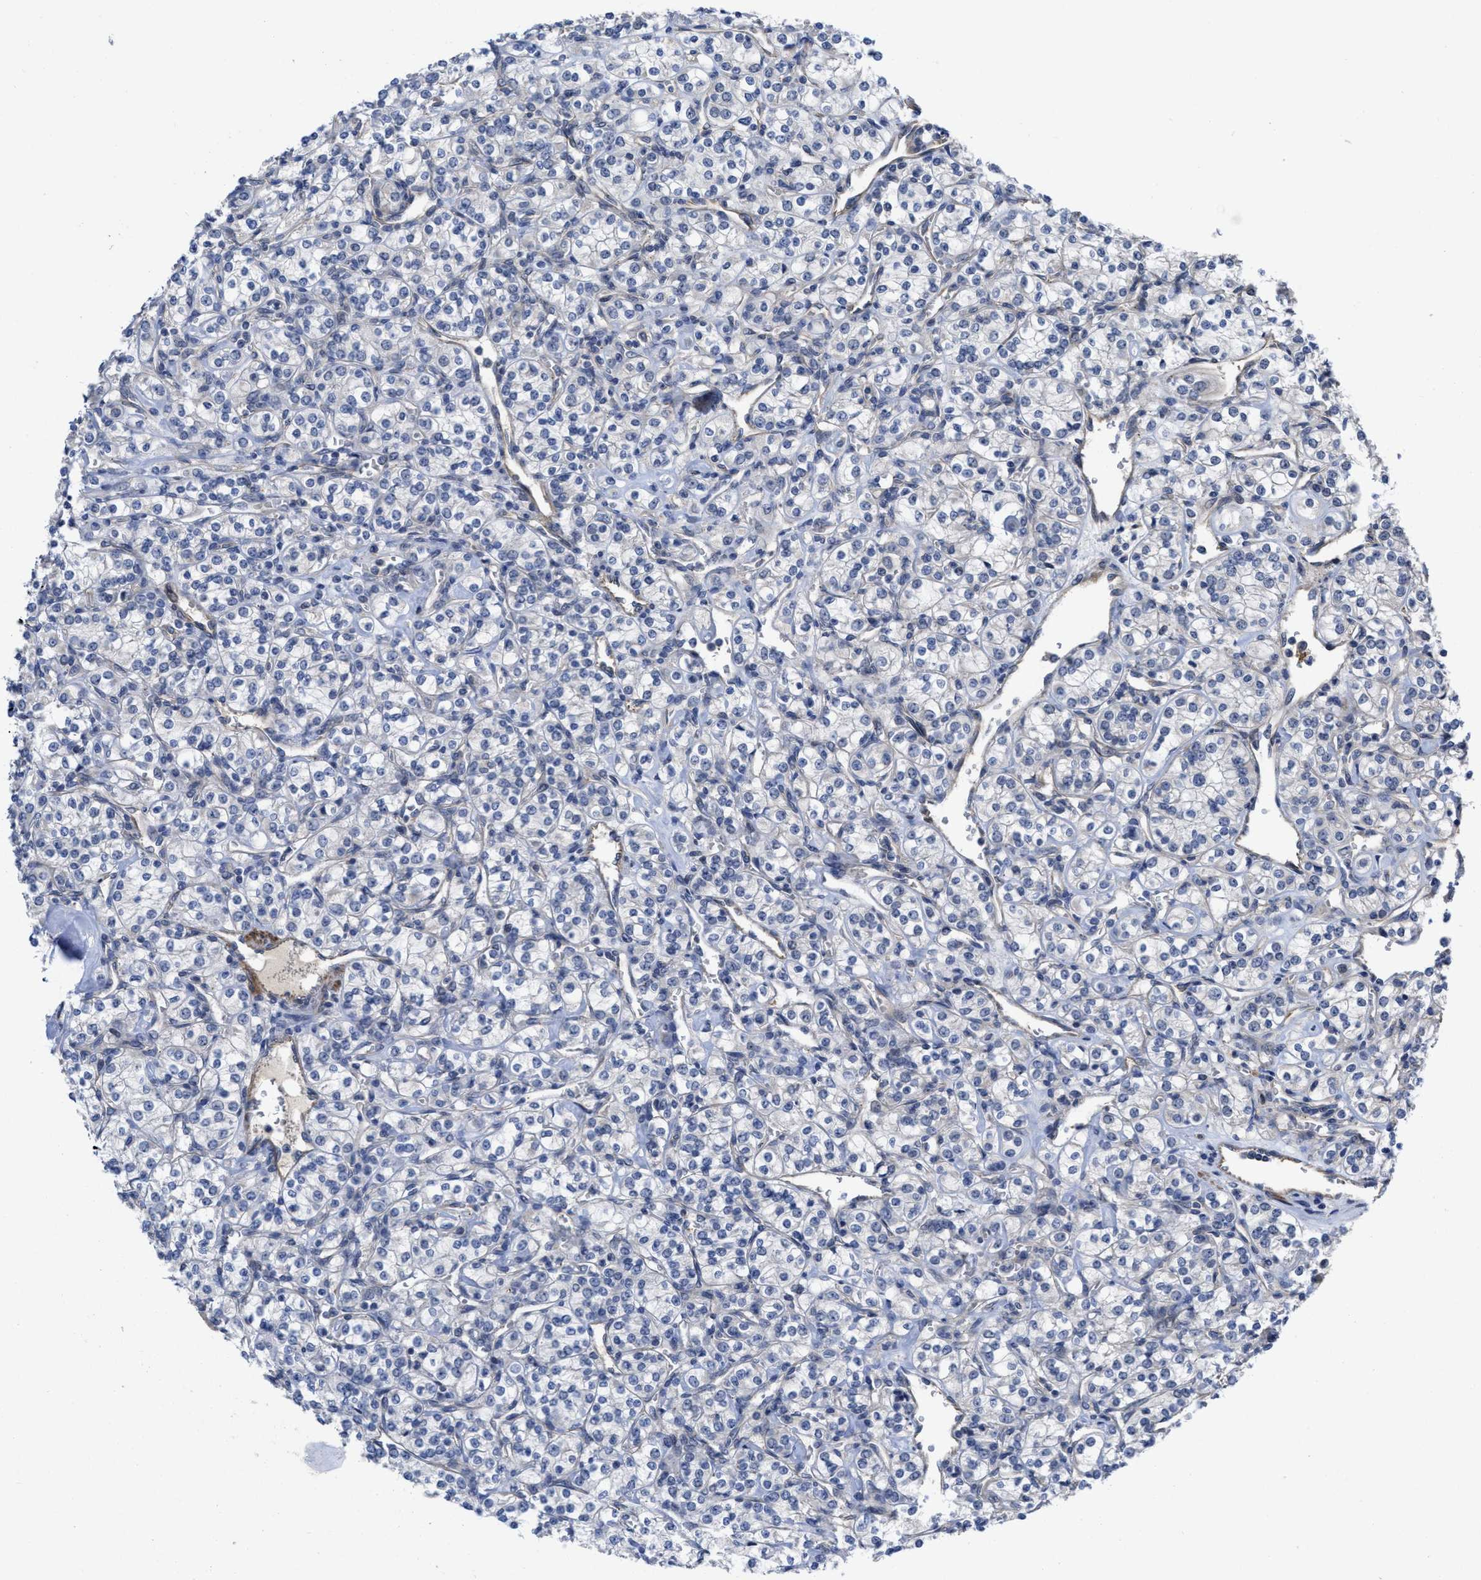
{"staining": {"intensity": "negative", "quantity": "none", "location": "none"}, "tissue": "renal cancer", "cell_type": "Tumor cells", "image_type": "cancer", "snomed": [{"axis": "morphology", "description": "Adenocarcinoma, NOS"}, {"axis": "topography", "description": "Kidney"}], "caption": "A micrograph of adenocarcinoma (renal) stained for a protein demonstrates no brown staining in tumor cells. The staining is performed using DAB (3,3'-diaminobenzidine) brown chromogen with nuclei counter-stained in using hematoxylin.", "gene": "ARHGEF26", "patient": {"sex": "male", "age": 77}}